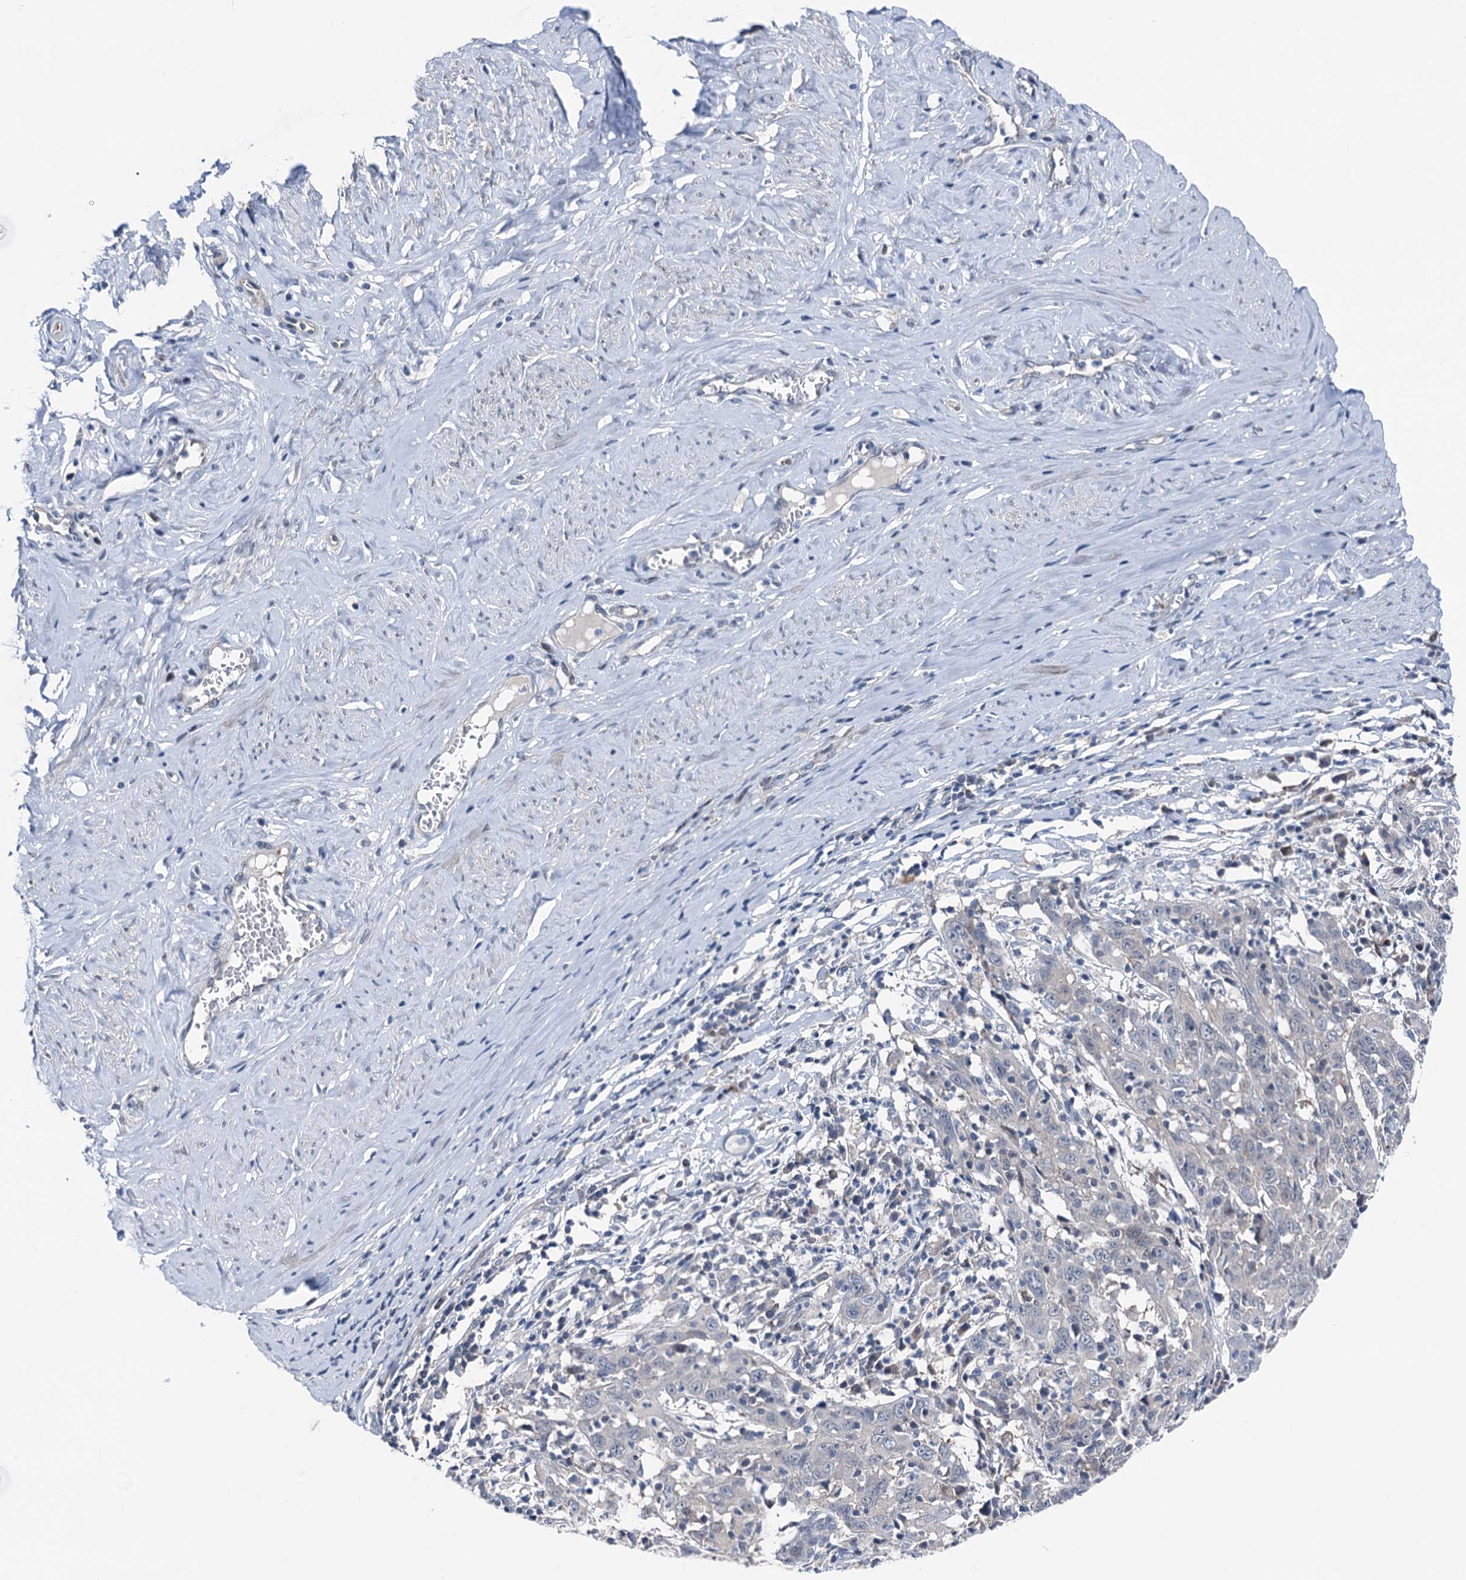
{"staining": {"intensity": "negative", "quantity": "none", "location": "none"}, "tissue": "cervical cancer", "cell_type": "Tumor cells", "image_type": "cancer", "snomed": [{"axis": "morphology", "description": "Squamous cell carcinoma, NOS"}, {"axis": "topography", "description": "Cervix"}], "caption": "IHC micrograph of neoplastic tissue: human cervical cancer stained with DAB (3,3'-diaminobenzidine) reveals no significant protein expression in tumor cells.", "gene": "GLO1", "patient": {"sex": "female", "age": 46}}